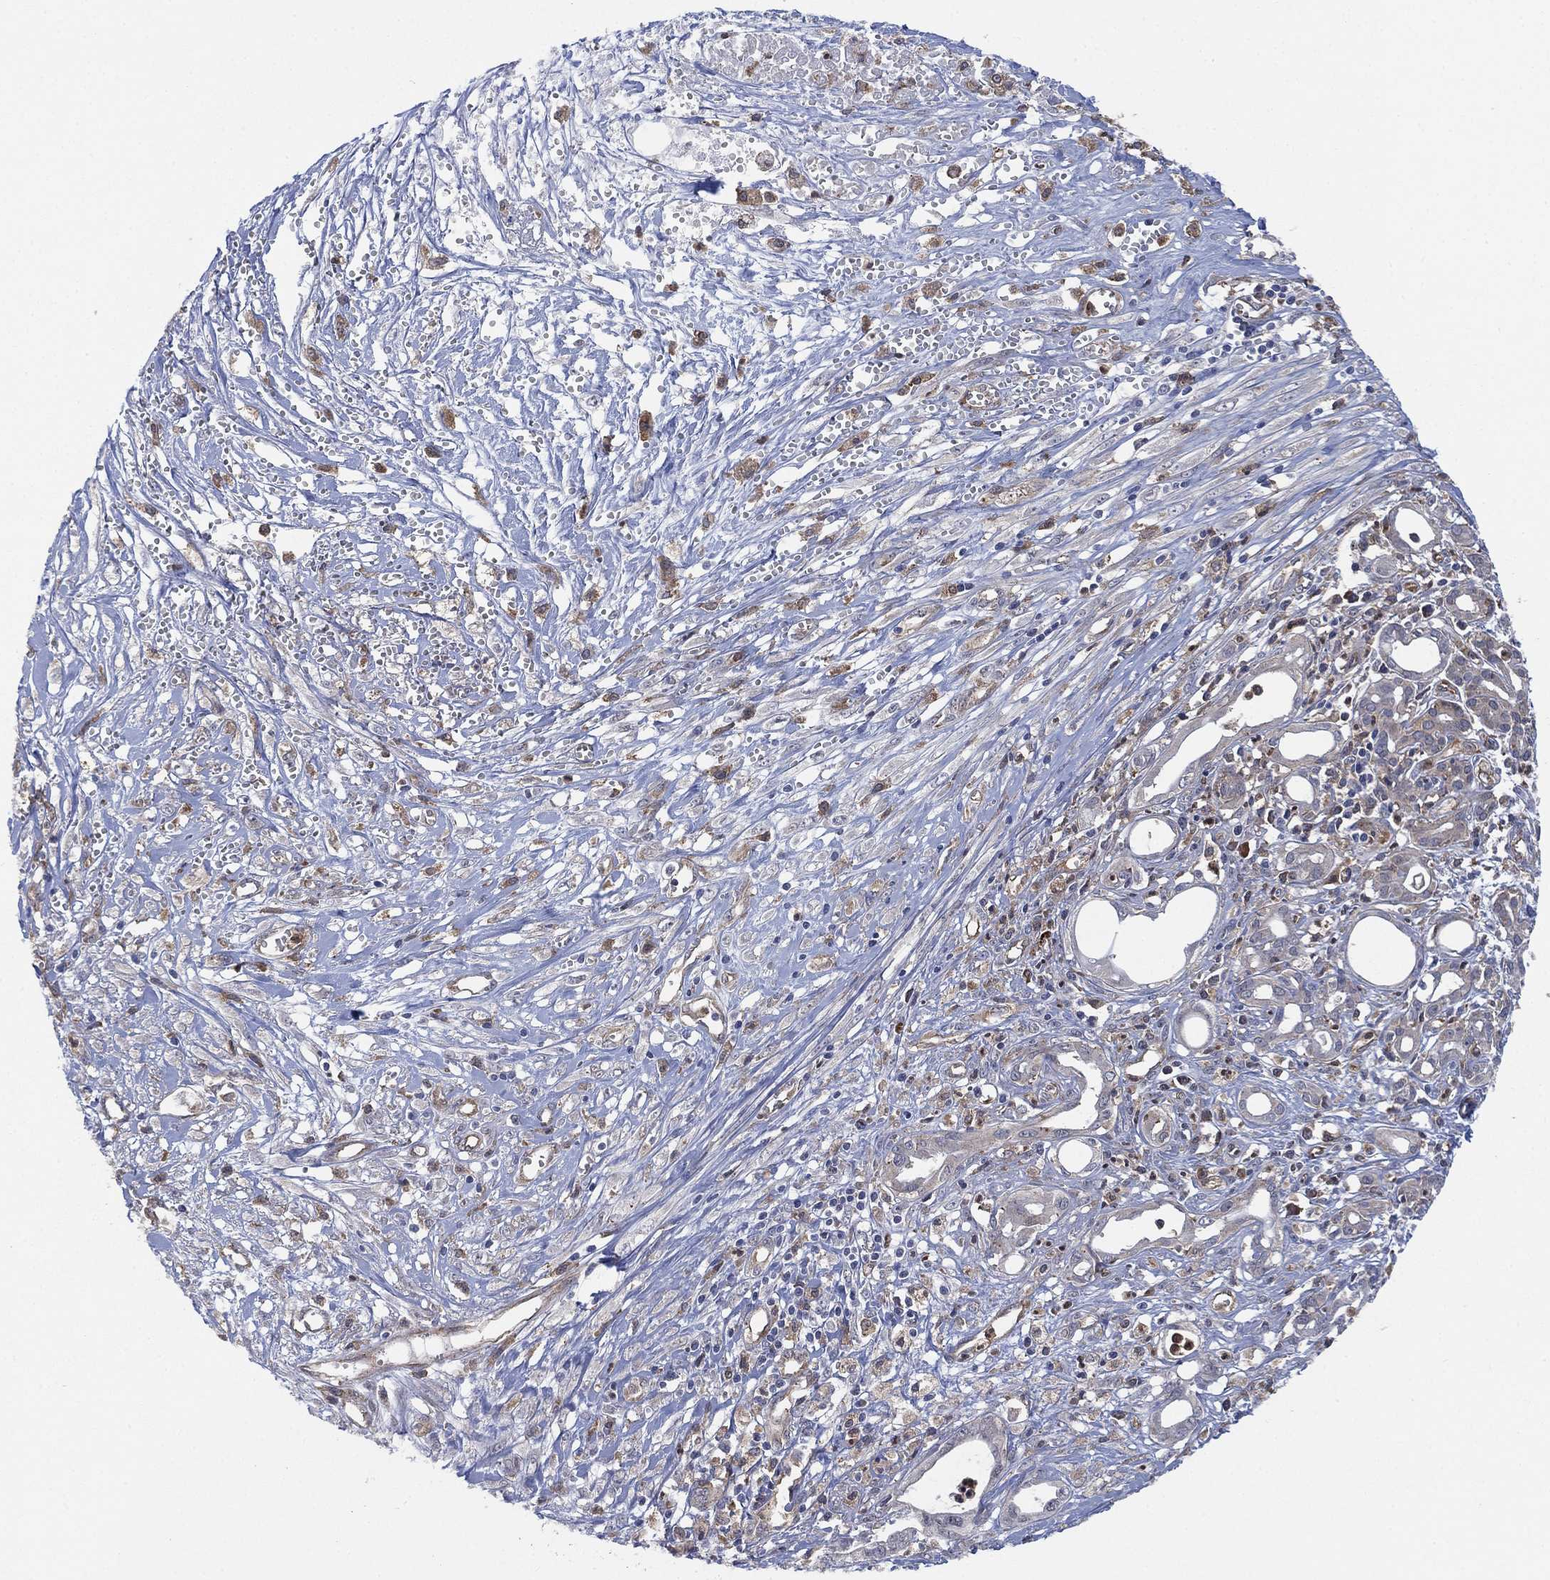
{"staining": {"intensity": "negative", "quantity": "none", "location": "none"}, "tissue": "pancreatic cancer", "cell_type": "Tumor cells", "image_type": "cancer", "snomed": [{"axis": "morphology", "description": "Adenocarcinoma, NOS"}, {"axis": "topography", "description": "Pancreas"}], "caption": "Immunohistochemistry photomicrograph of neoplastic tissue: human adenocarcinoma (pancreatic) stained with DAB demonstrates no significant protein expression in tumor cells.", "gene": "FES", "patient": {"sex": "male", "age": 71}}